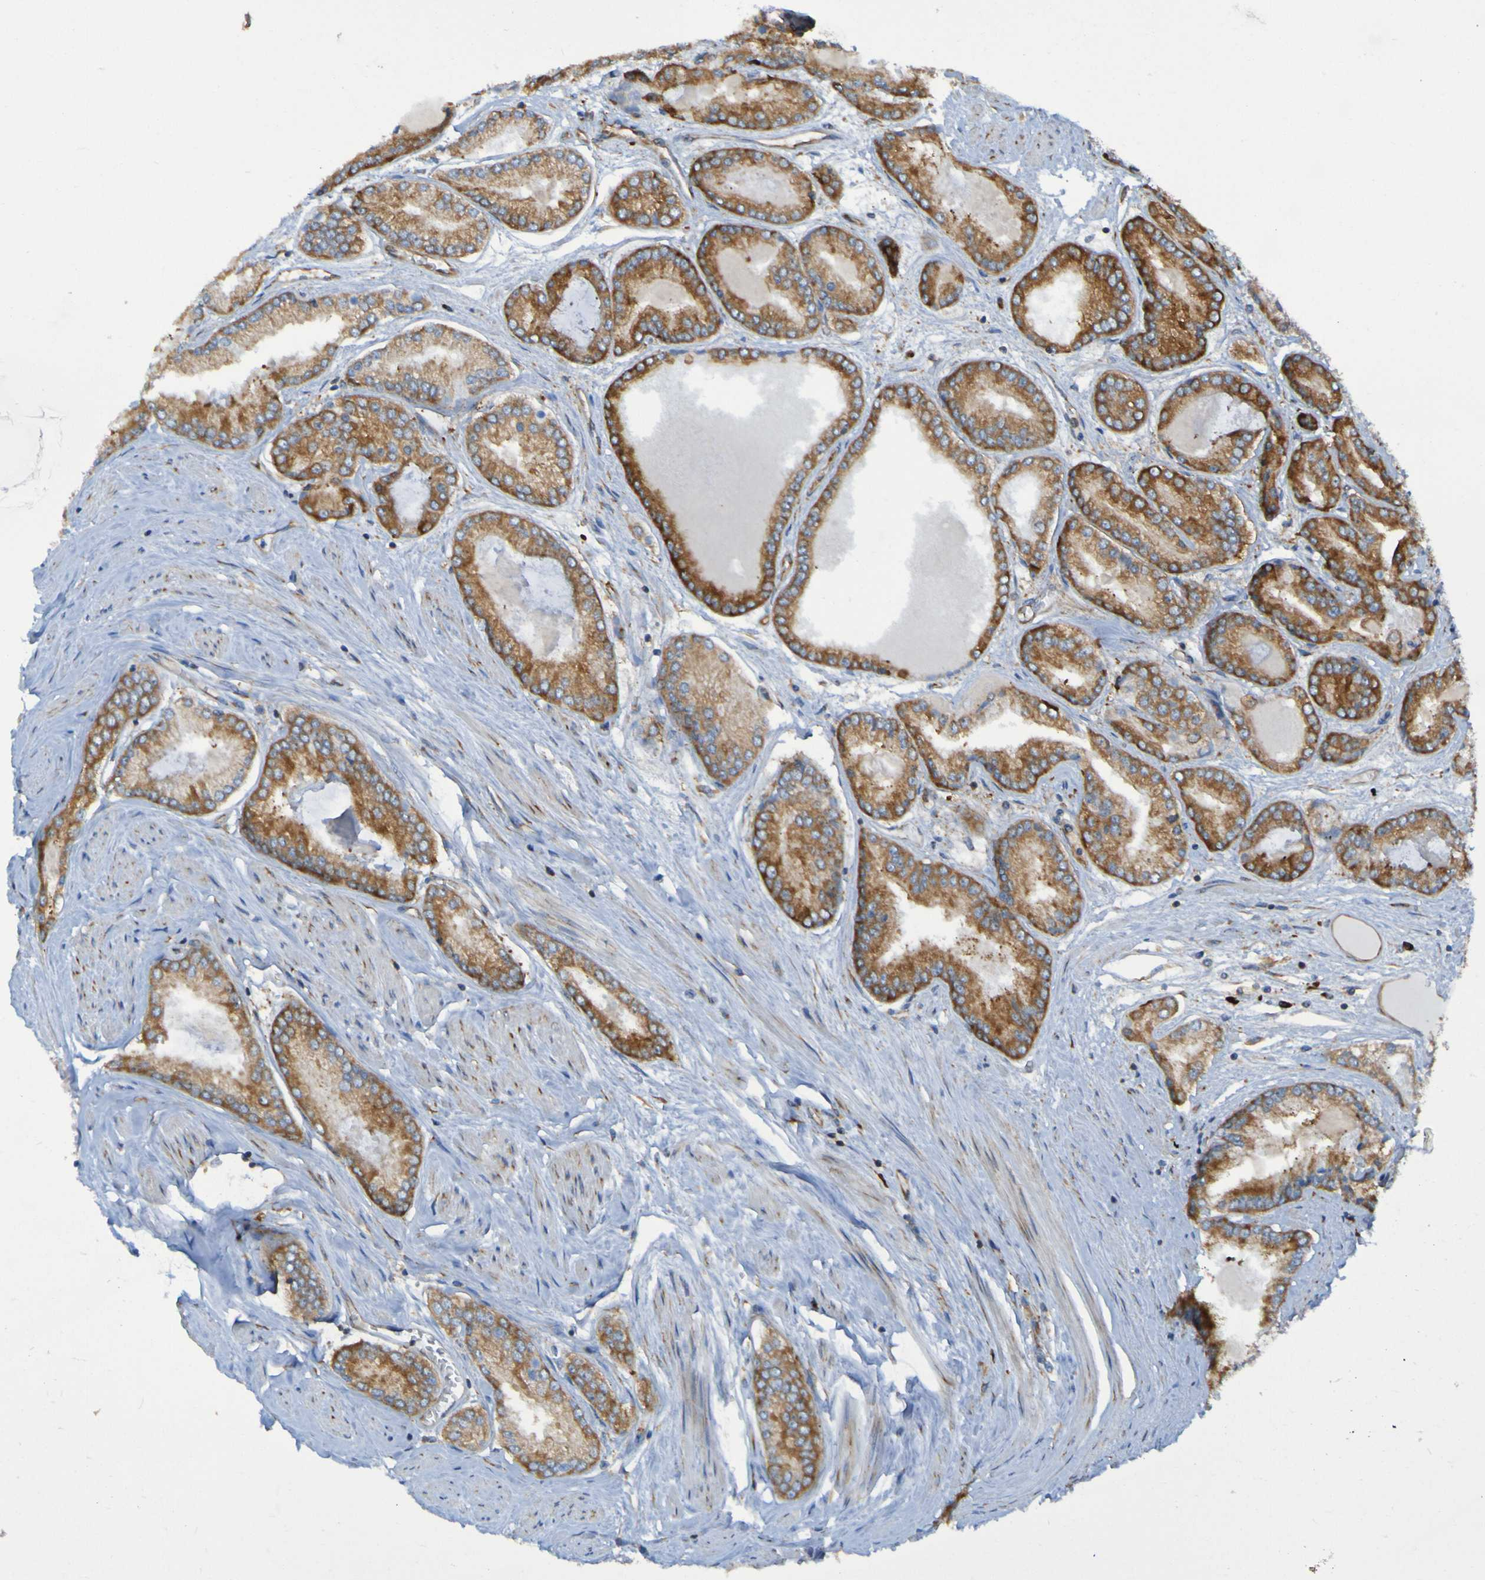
{"staining": {"intensity": "moderate", "quantity": ">75%", "location": "cytoplasmic/membranous"}, "tissue": "prostate cancer", "cell_type": "Tumor cells", "image_type": "cancer", "snomed": [{"axis": "morphology", "description": "Adenocarcinoma, High grade"}, {"axis": "topography", "description": "Prostate"}], "caption": "There is medium levels of moderate cytoplasmic/membranous expression in tumor cells of adenocarcinoma (high-grade) (prostate), as demonstrated by immunohistochemical staining (brown color).", "gene": "RPL10", "patient": {"sex": "male", "age": 59}}